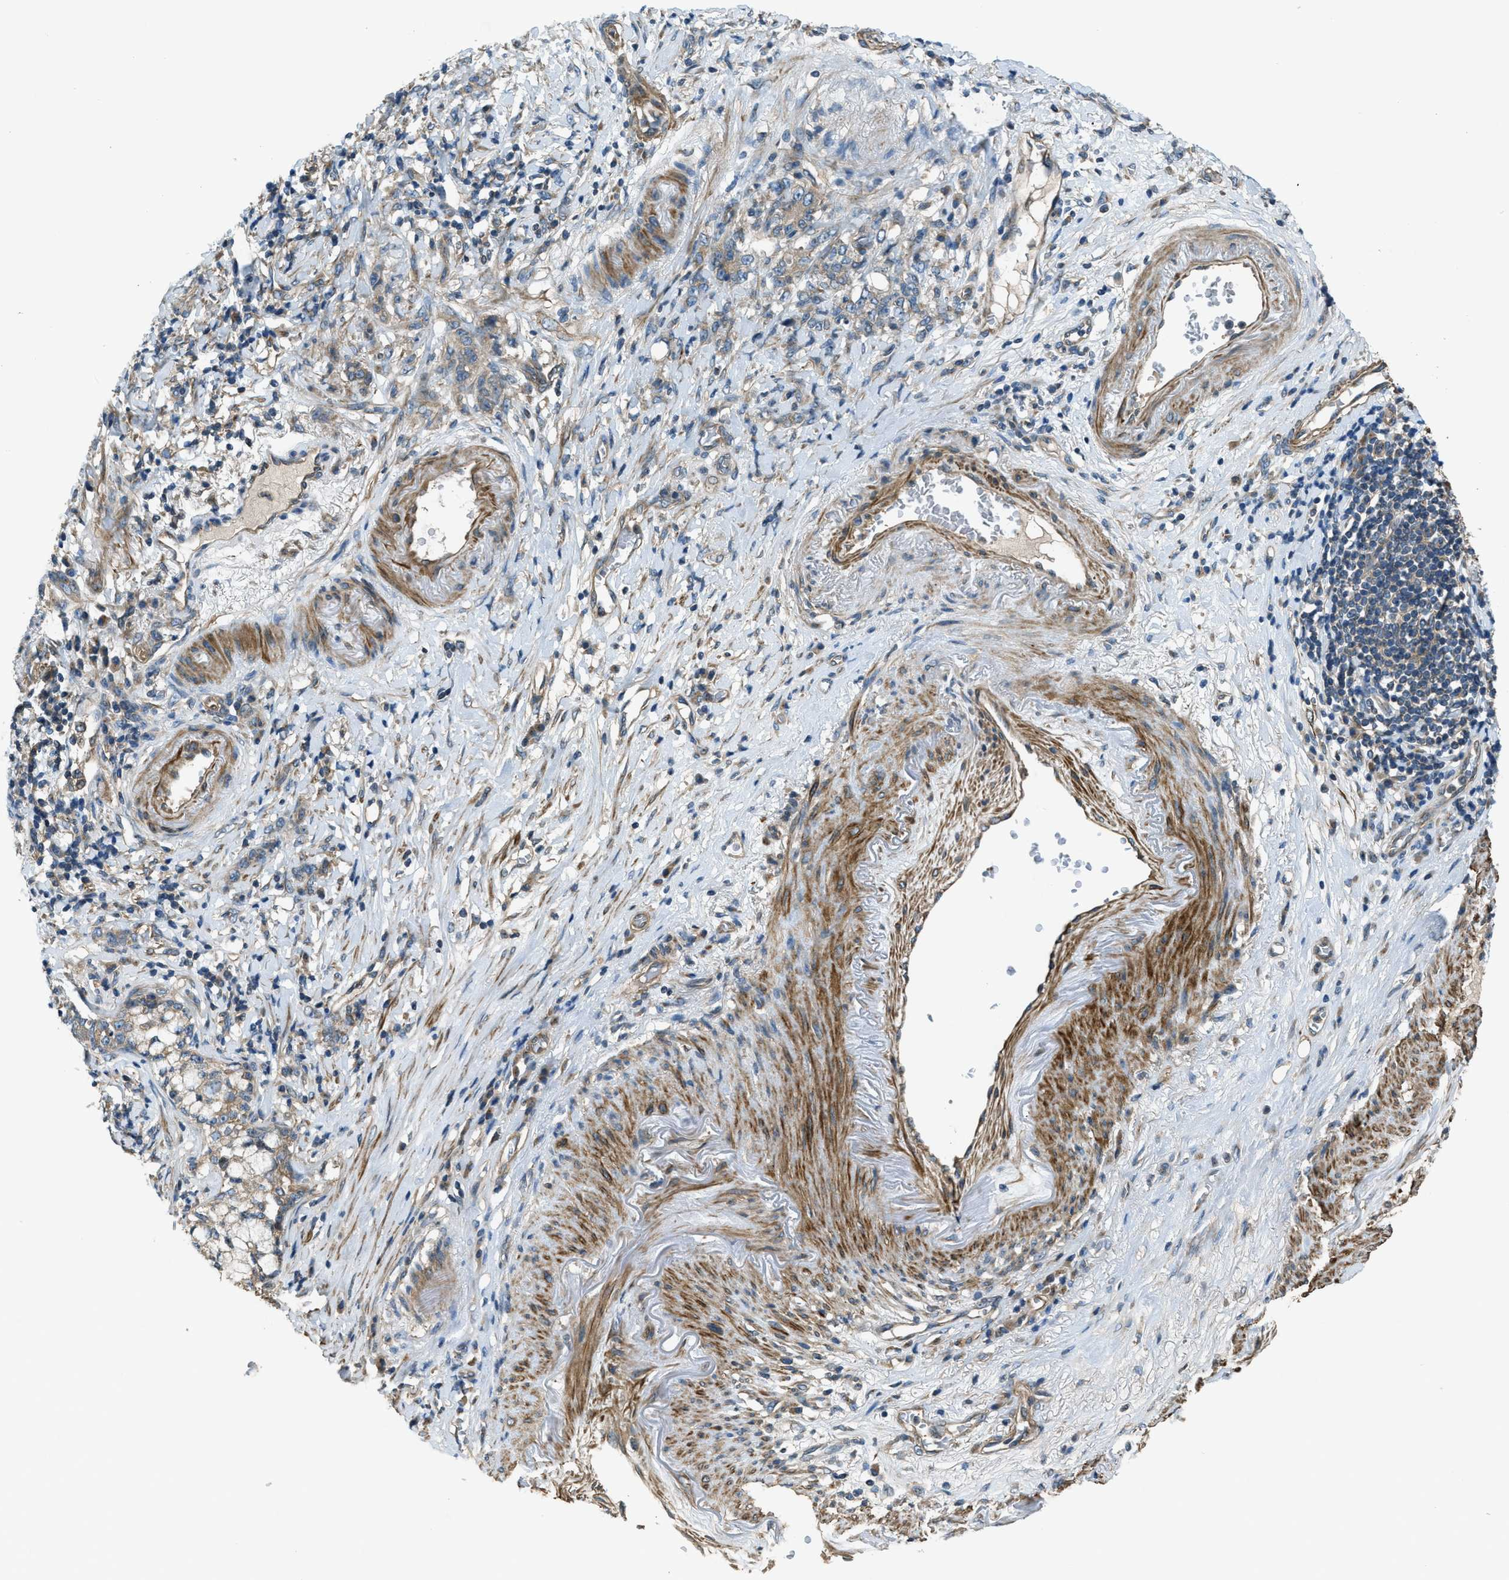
{"staining": {"intensity": "moderate", "quantity": ">75%", "location": "cytoplasmic/membranous"}, "tissue": "stomach cancer", "cell_type": "Tumor cells", "image_type": "cancer", "snomed": [{"axis": "morphology", "description": "Adenocarcinoma, NOS"}, {"axis": "topography", "description": "Stomach, lower"}], "caption": "Stomach cancer (adenocarcinoma) stained with DAB IHC reveals medium levels of moderate cytoplasmic/membranous positivity in approximately >75% of tumor cells.", "gene": "VEZT", "patient": {"sex": "male", "age": 88}}